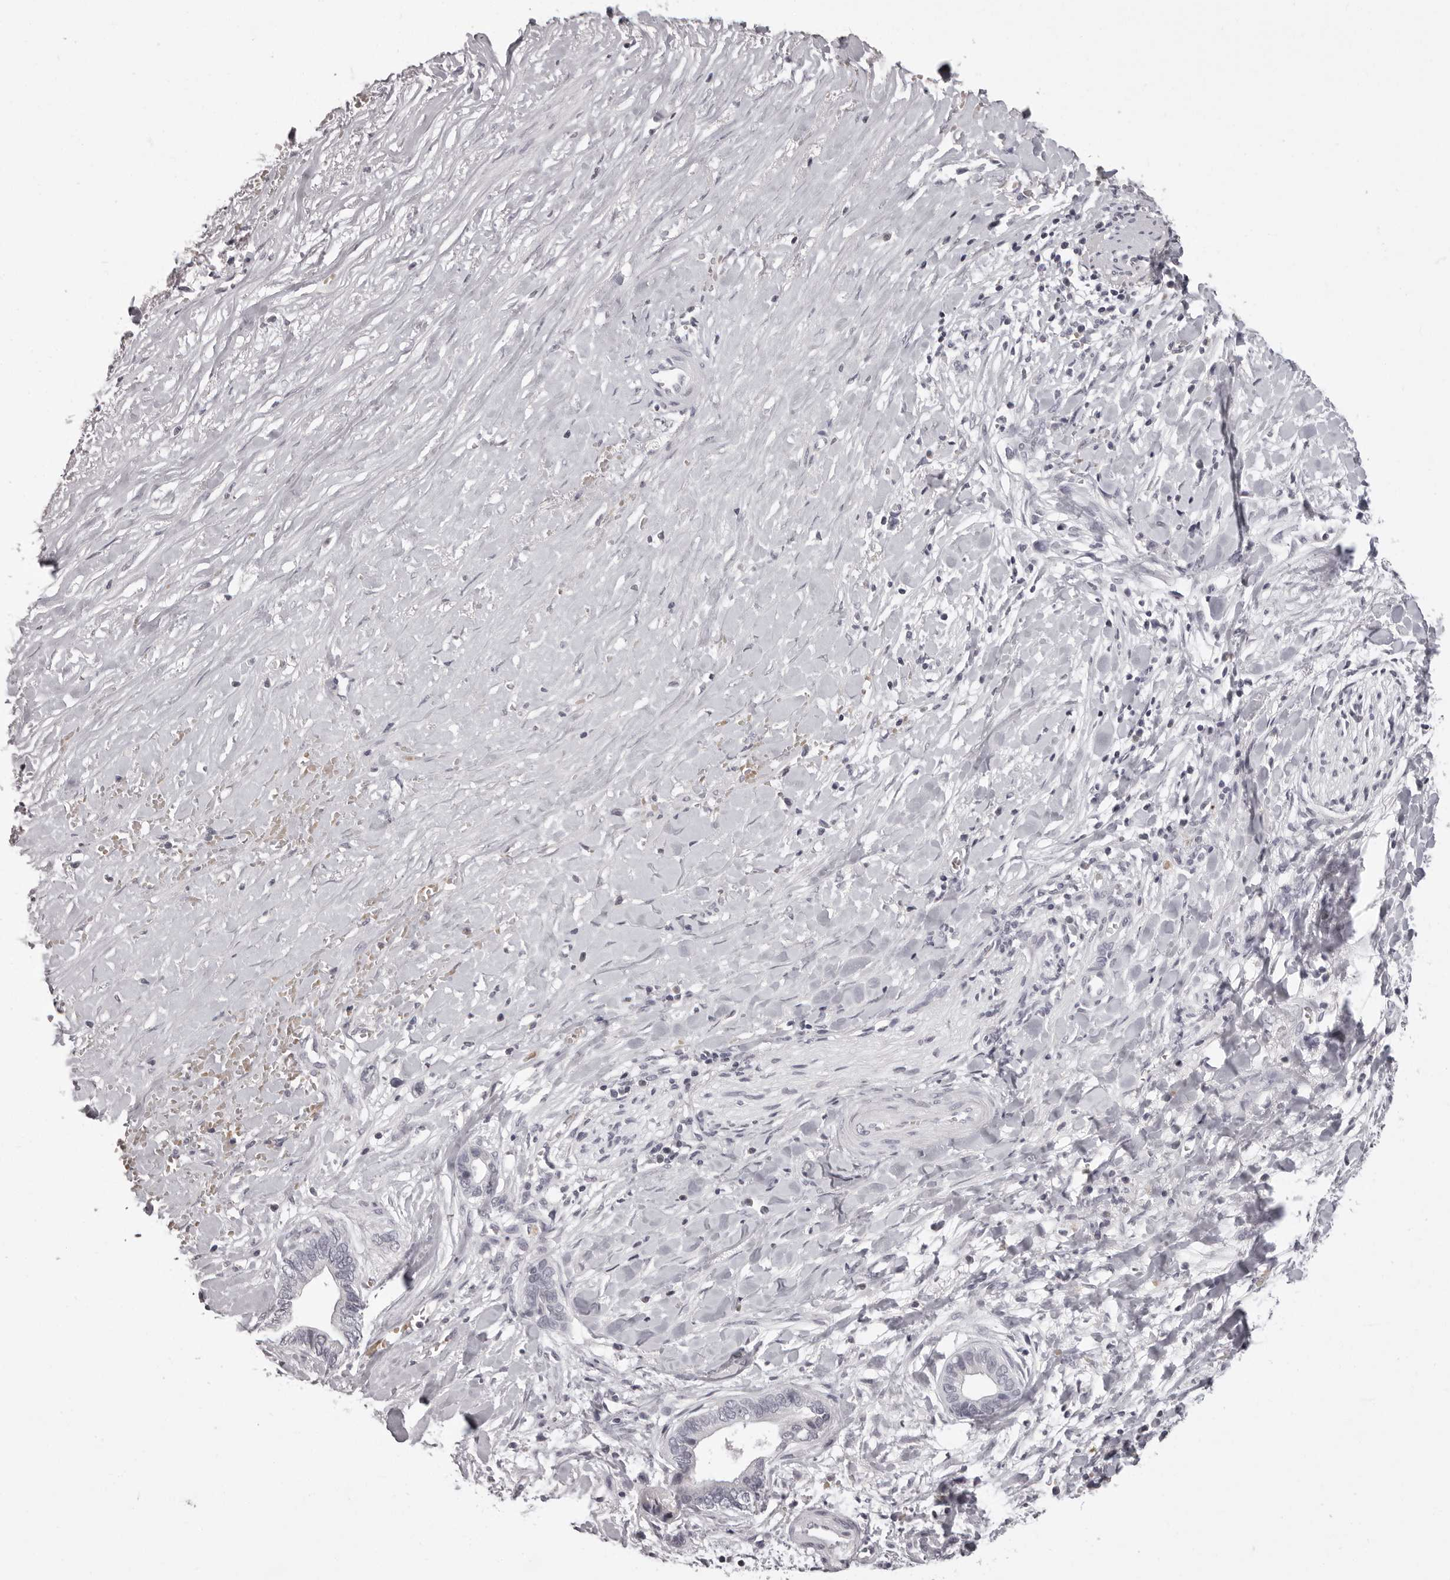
{"staining": {"intensity": "negative", "quantity": "none", "location": "none"}, "tissue": "liver cancer", "cell_type": "Tumor cells", "image_type": "cancer", "snomed": [{"axis": "morphology", "description": "Cholangiocarcinoma"}, {"axis": "topography", "description": "Liver"}], "caption": "Immunohistochemistry (IHC) photomicrograph of neoplastic tissue: liver cholangiocarcinoma stained with DAB (3,3'-diaminobenzidine) shows no significant protein staining in tumor cells.", "gene": "C8orf74", "patient": {"sex": "female", "age": 79}}